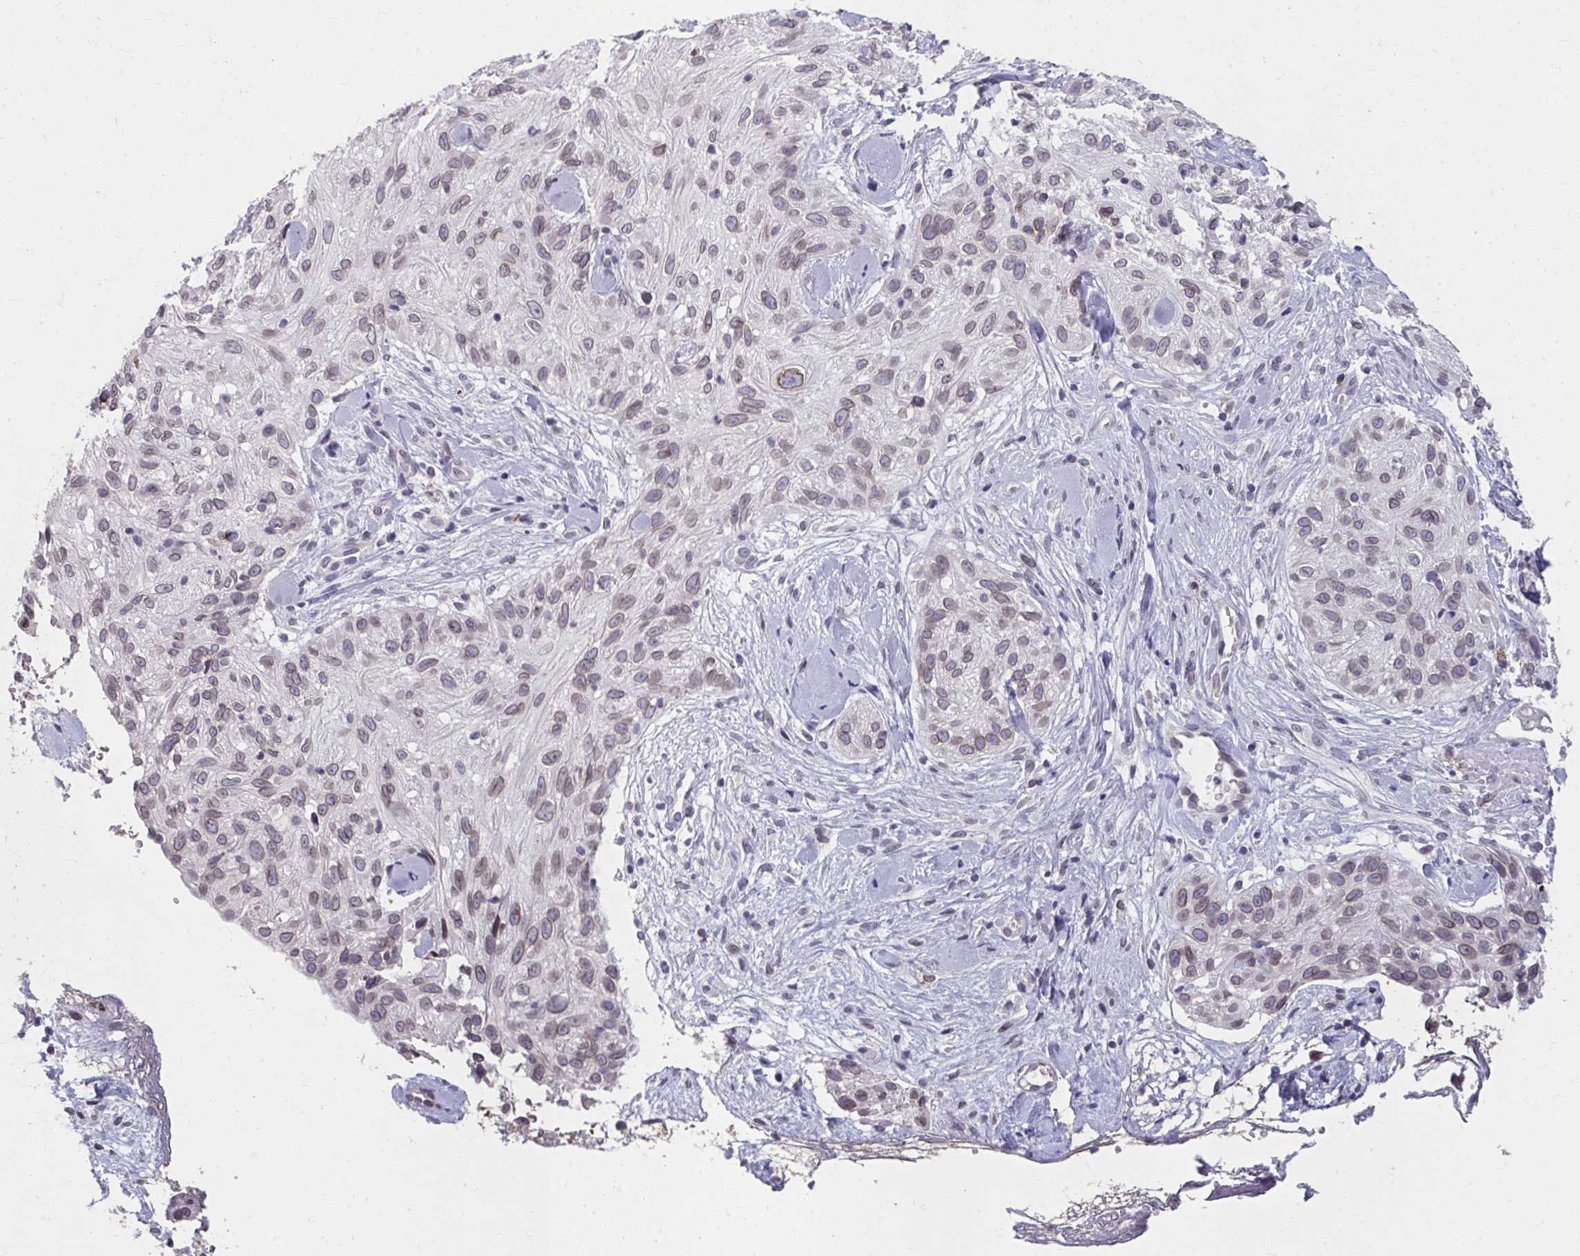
{"staining": {"intensity": "weak", "quantity": "25%-75%", "location": "cytoplasmic/membranous,nuclear"}, "tissue": "skin cancer", "cell_type": "Tumor cells", "image_type": "cancer", "snomed": [{"axis": "morphology", "description": "Squamous cell carcinoma, NOS"}, {"axis": "topography", "description": "Skin"}], "caption": "Squamous cell carcinoma (skin) tissue demonstrates weak cytoplasmic/membranous and nuclear staining in about 25%-75% of tumor cells", "gene": "NUP133", "patient": {"sex": "male", "age": 82}}